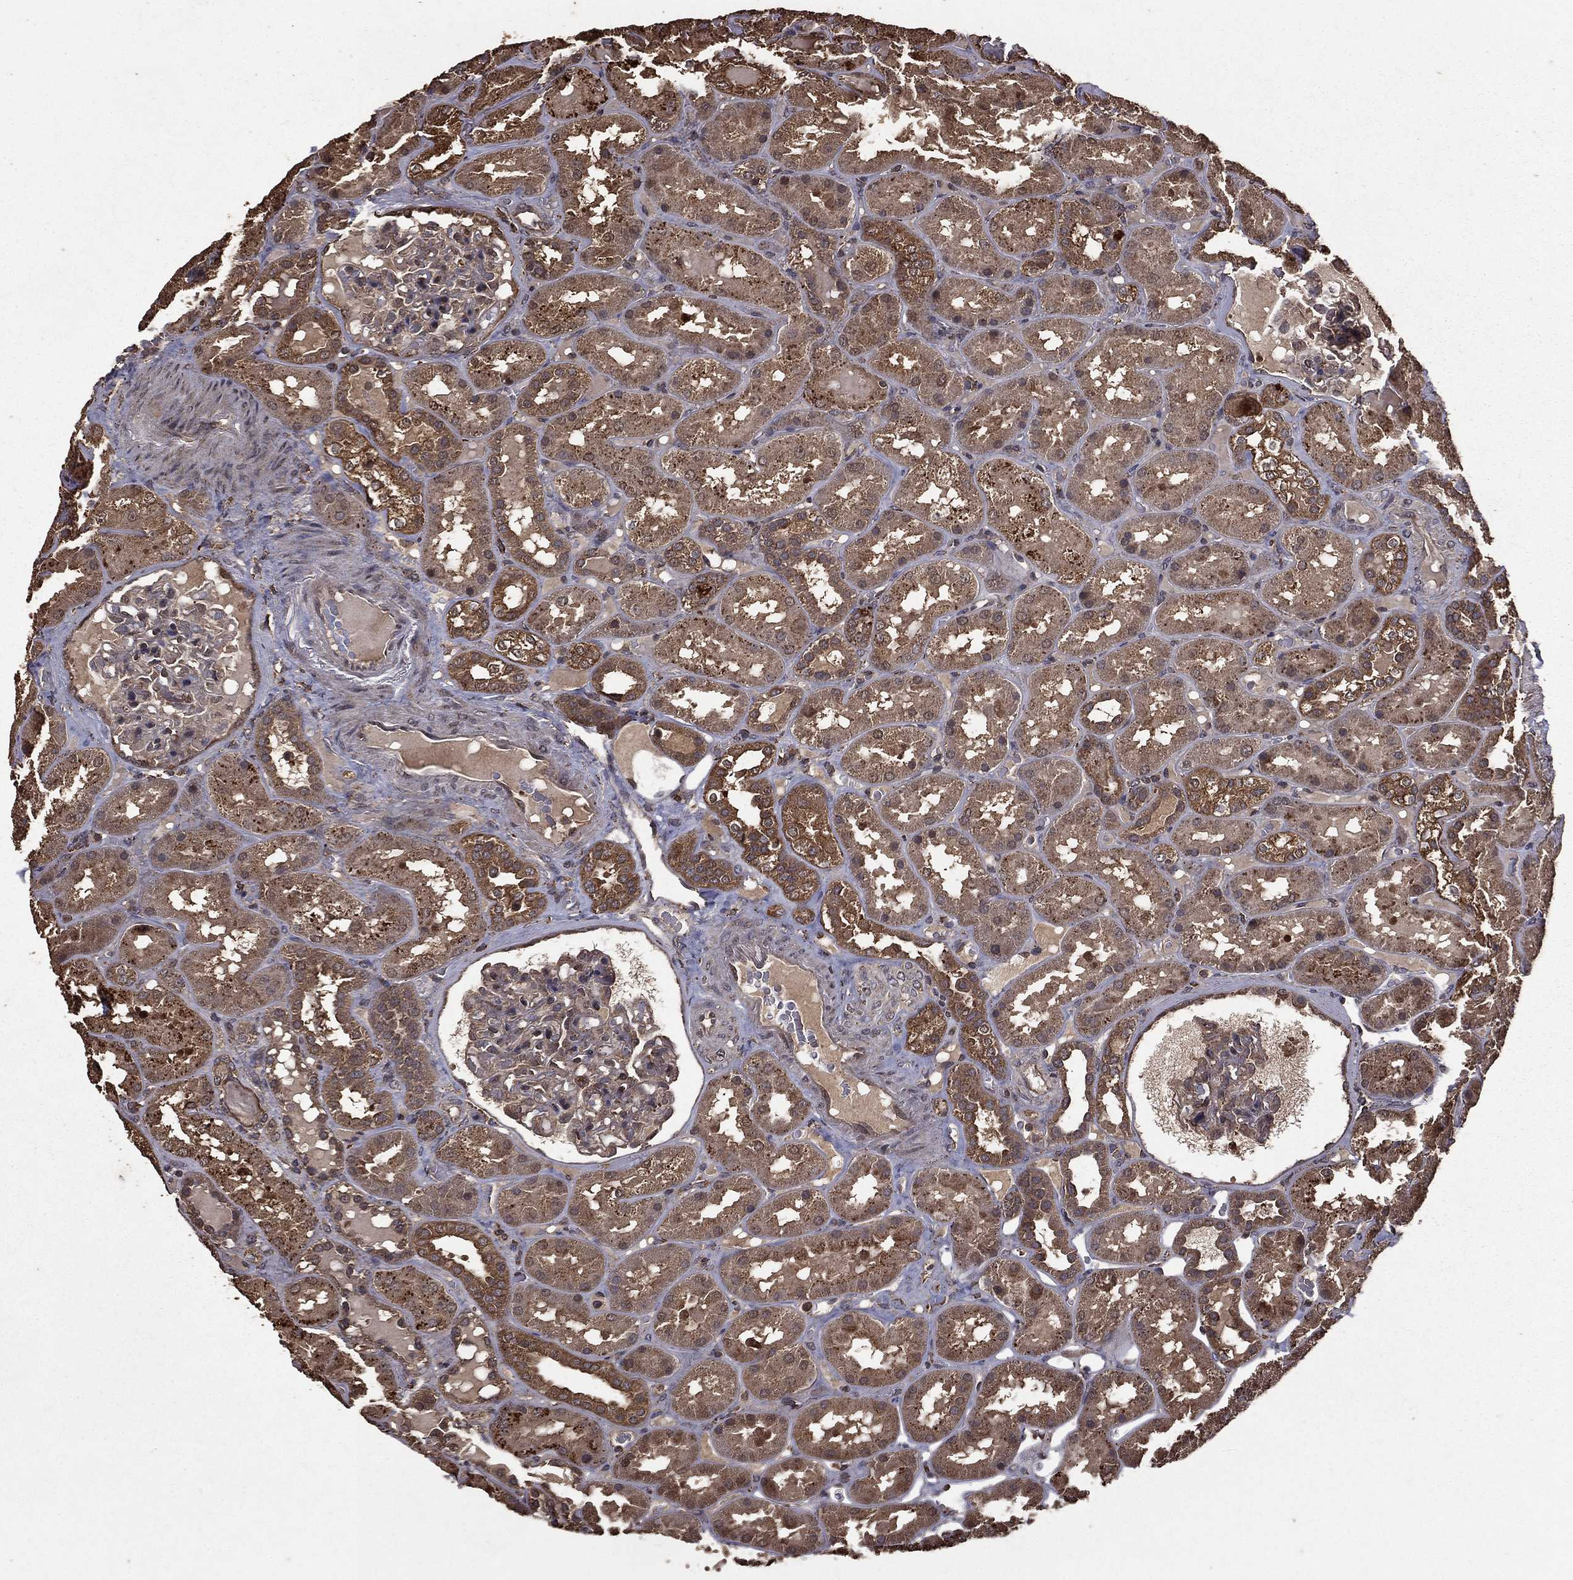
{"staining": {"intensity": "negative", "quantity": "none", "location": "none"}, "tissue": "kidney", "cell_type": "Cells in glomeruli", "image_type": "normal", "snomed": [{"axis": "morphology", "description": "Normal tissue, NOS"}, {"axis": "topography", "description": "Kidney"}], "caption": "The histopathology image reveals no significant positivity in cells in glomeruli of kidney. The staining is performed using DAB (3,3'-diaminobenzidine) brown chromogen with nuclei counter-stained in using hematoxylin.", "gene": "BIRC6", "patient": {"sex": "male", "age": 73}}